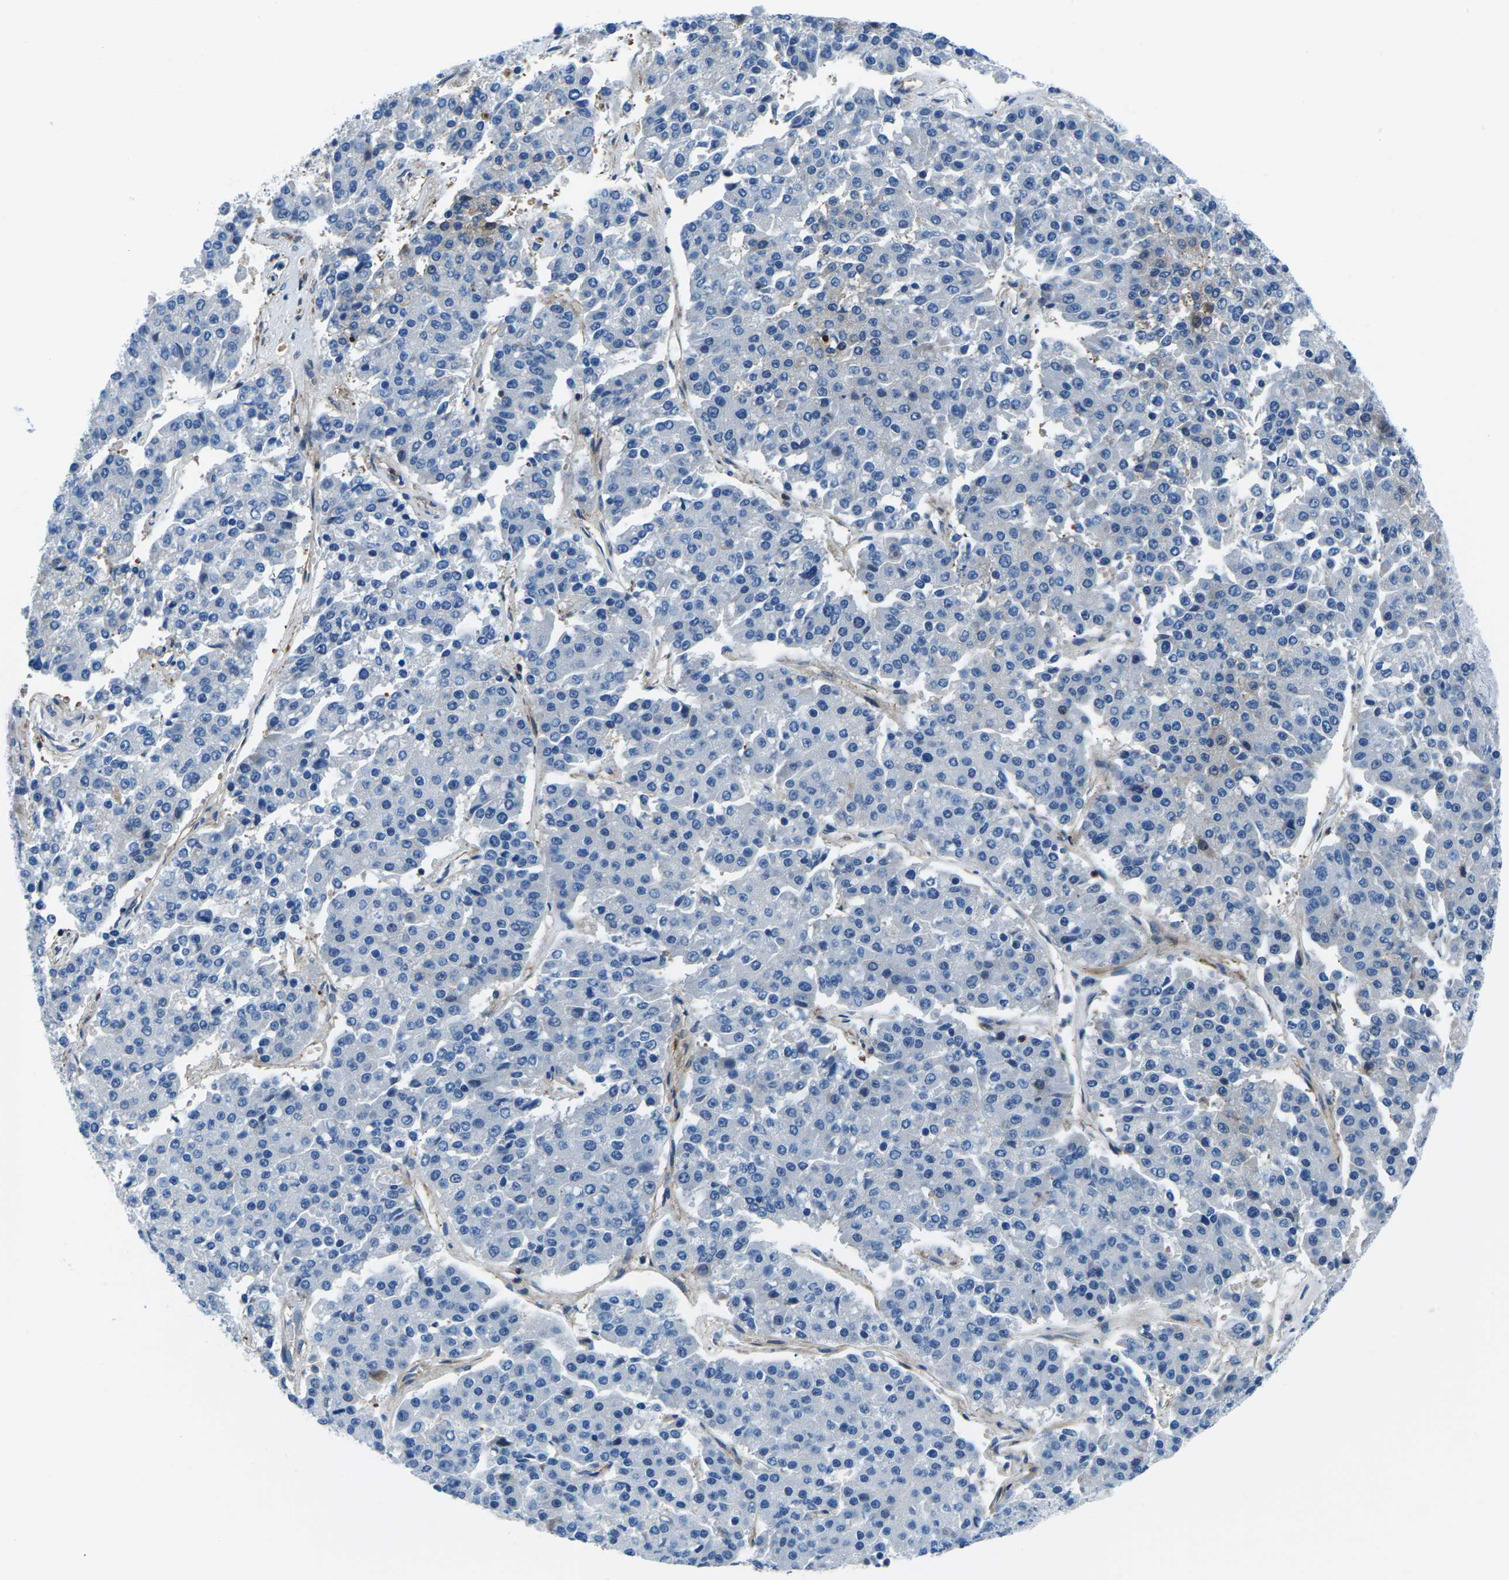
{"staining": {"intensity": "negative", "quantity": "none", "location": "none"}, "tissue": "pancreatic cancer", "cell_type": "Tumor cells", "image_type": "cancer", "snomed": [{"axis": "morphology", "description": "Adenocarcinoma, NOS"}, {"axis": "topography", "description": "Pancreas"}], "caption": "Photomicrograph shows no protein staining in tumor cells of adenocarcinoma (pancreatic) tissue.", "gene": "SOCS4", "patient": {"sex": "male", "age": 50}}